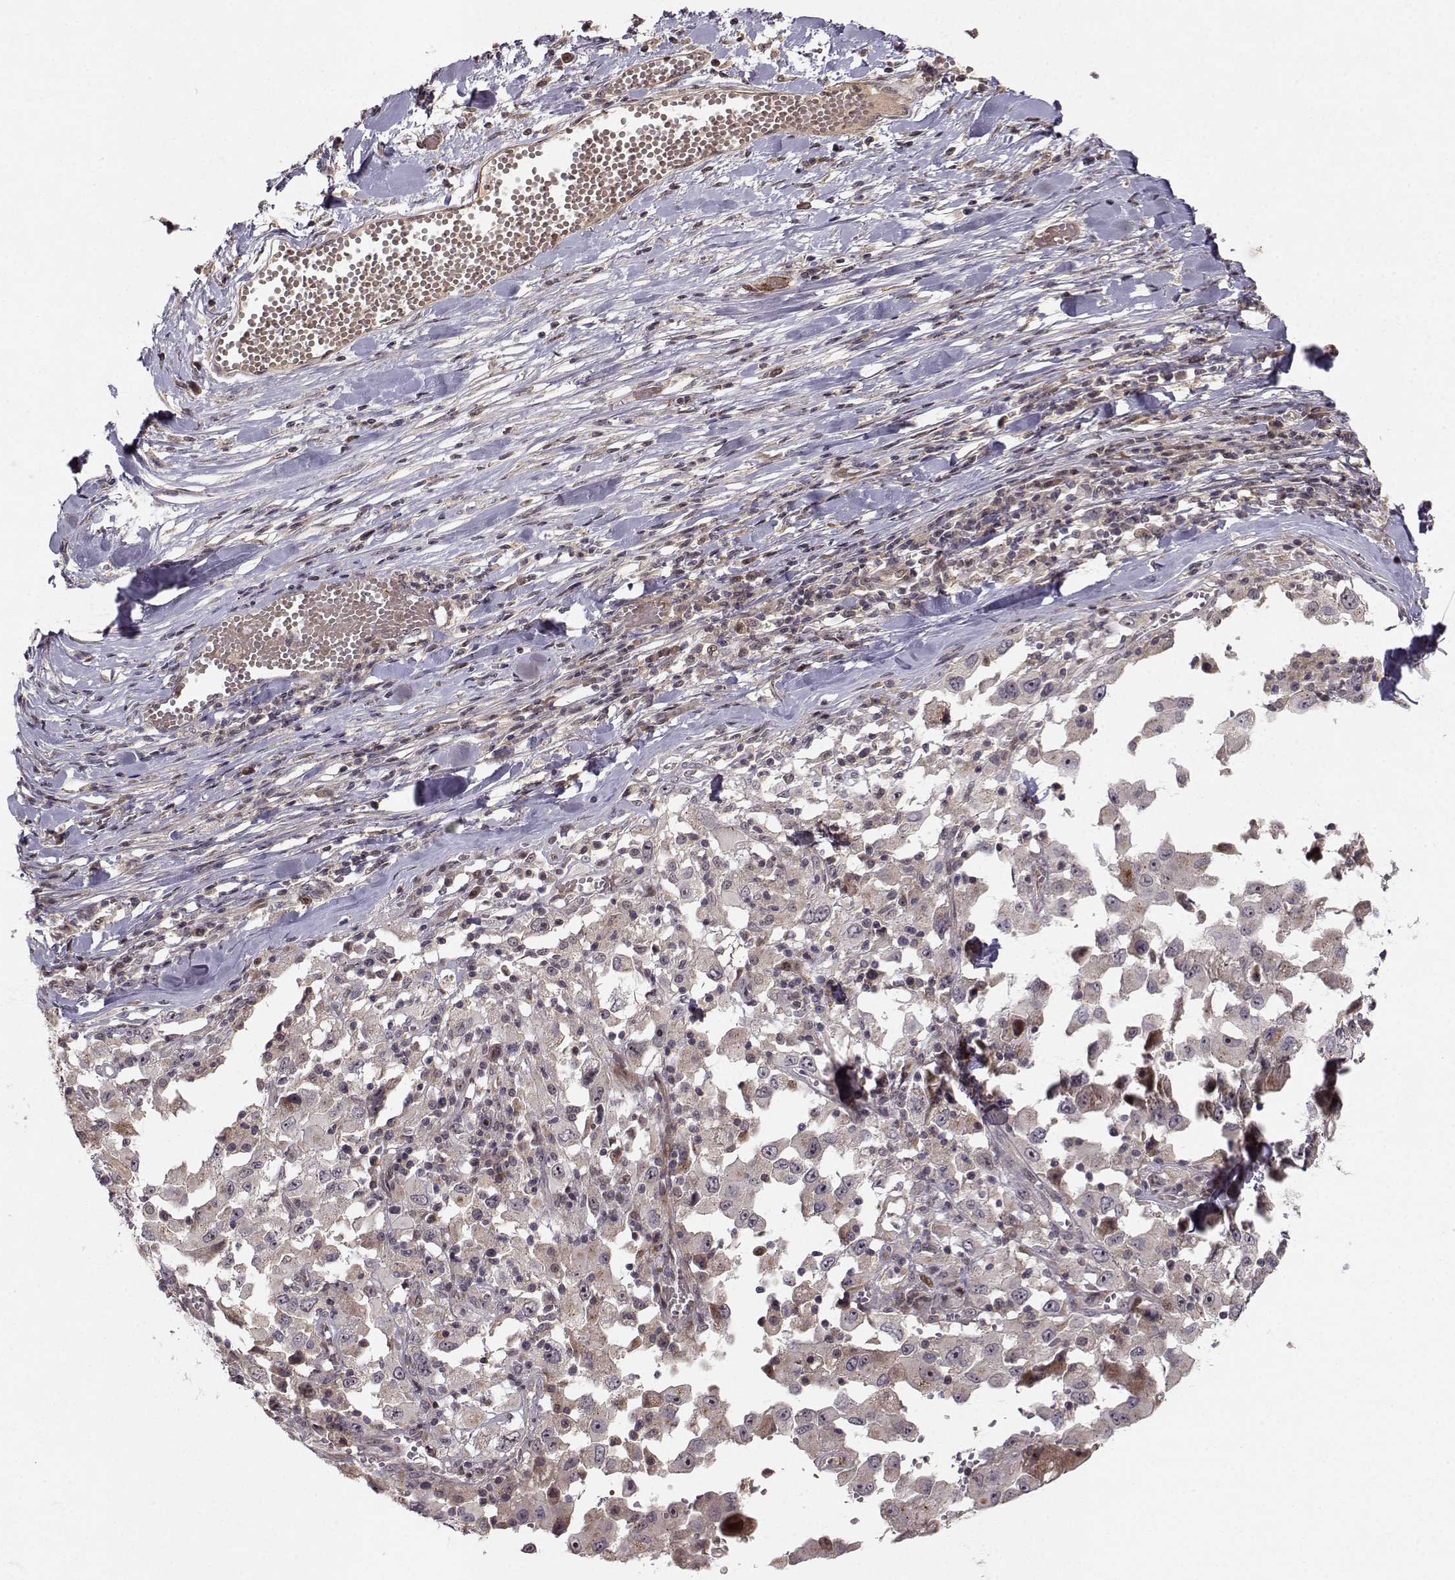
{"staining": {"intensity": "weak", "quantity": "<25%", "location": "cytoplasmic/membranous"}, "tissue": "melanoma", "cell_type": "Tumor cells", "image_type": "cancer", "snomed": [{"axis": "morphology", "description": "Malignant melanoma, Metastatic site"}, {"axis": "topography", "description": "Lymph node"}], "caption": "Protein analysis of melanoma displays no significant positivity in tumor cells.", "gene": "APC", "patient": {"sex": "male", "age": 50}}